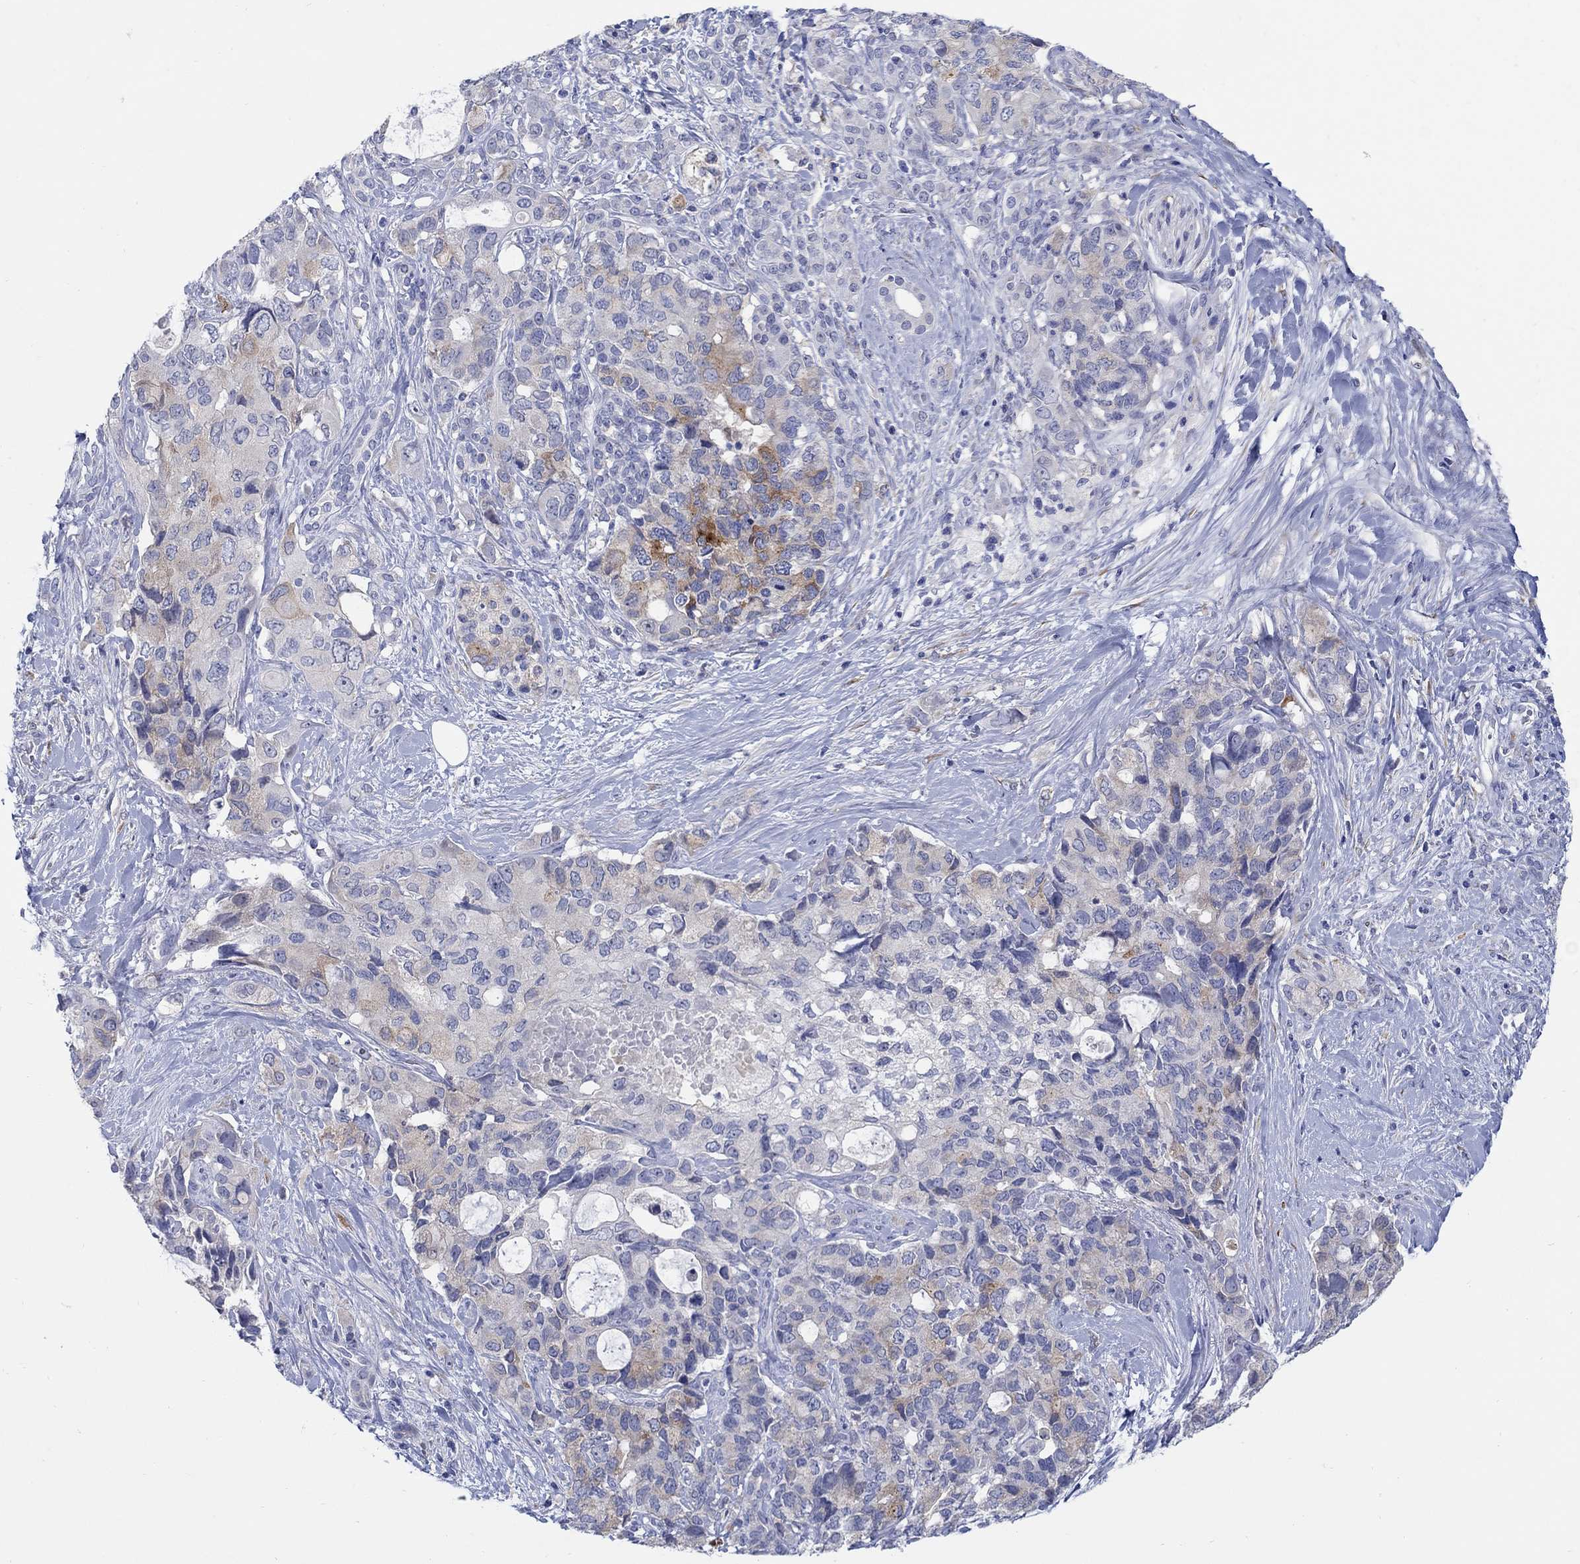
{"staining": {"intensity": "moderate", "quantity": "<25%", "location": "cytoplasmic/membranous"}, "tissue": "pancreatic cancer", "cell_type": "Tumor cells", "image_type": "cancer", "snomed": [{"axis": "morphology", "description": "Adenocarcinoma, NOS"}, {"axis": "topography", "description": "Pancreas"}], "caption": "Immunohistochemical staining of human pancreatic adenocarcinoma exhibits moderate cytoplasmic/membranous protein staining in approximately <25% of tumor cells.", "gene": "REEP2", "patient": {"sex": "female", "age": 56}}